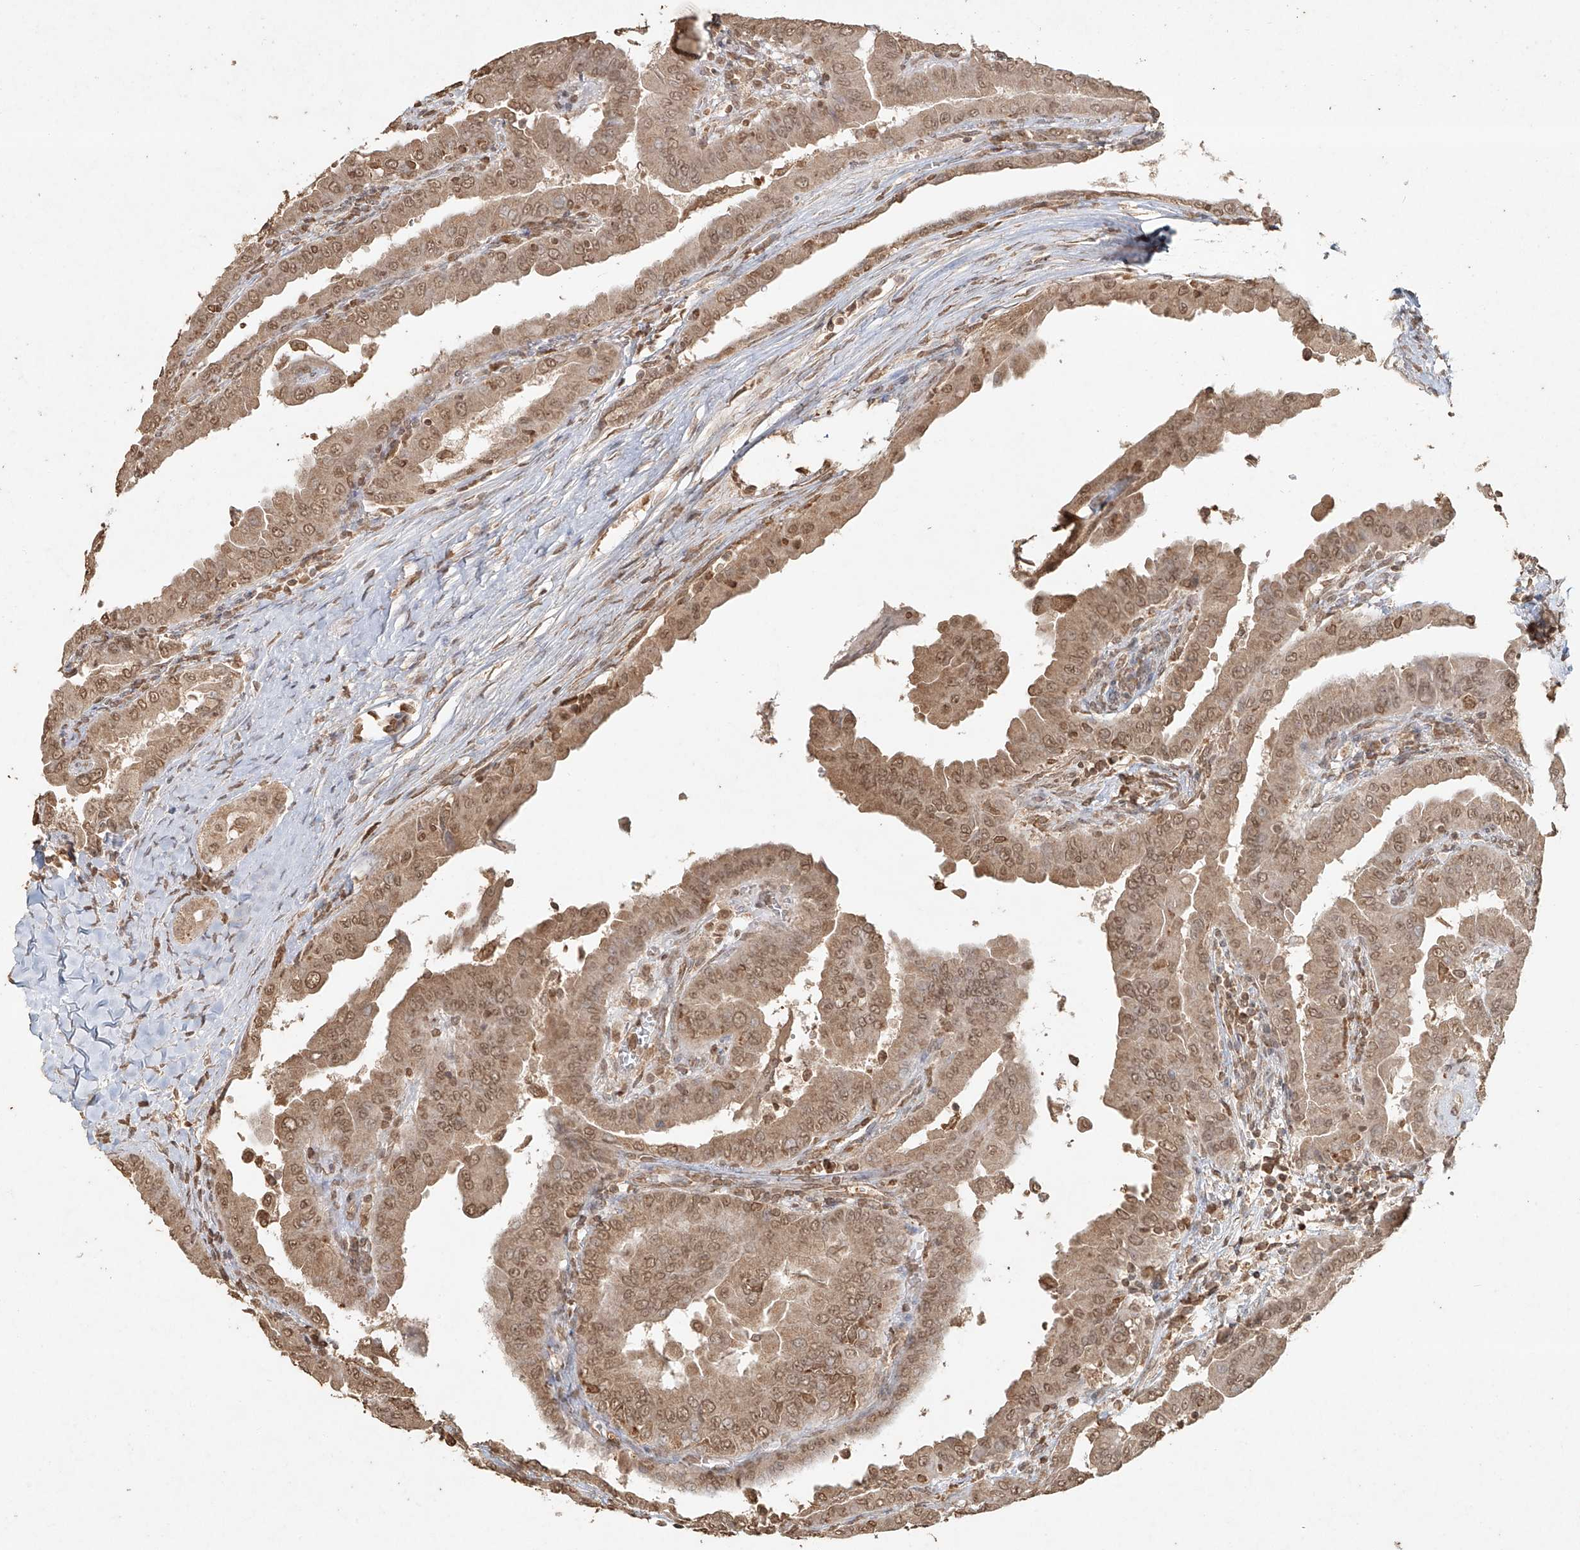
{"staining": {"intensity": "moderate", "quantity": ">75%", "location": "cytoplasmic/membranous,nuclear"}, "tissue": "thyroid cancer", "cell_type": "Tumor cells", "image_type": "cancer", "snomed": [{"axis": "morphology", "description": "Papillary adenocarcinoma, NOS"}, {"axis": "topography", "description": "Thyroid gland"}], "caption": "An IHC photomicrograph of tumor tissue is shown. Protein staining in brown labels moderate cytoplasmic/membranous and nuclear positivity in thyroid papillary adenocarcinoma within tumor cells.", "gene": "TIGAR", "patient": {"sex": "male", "age": 33}}